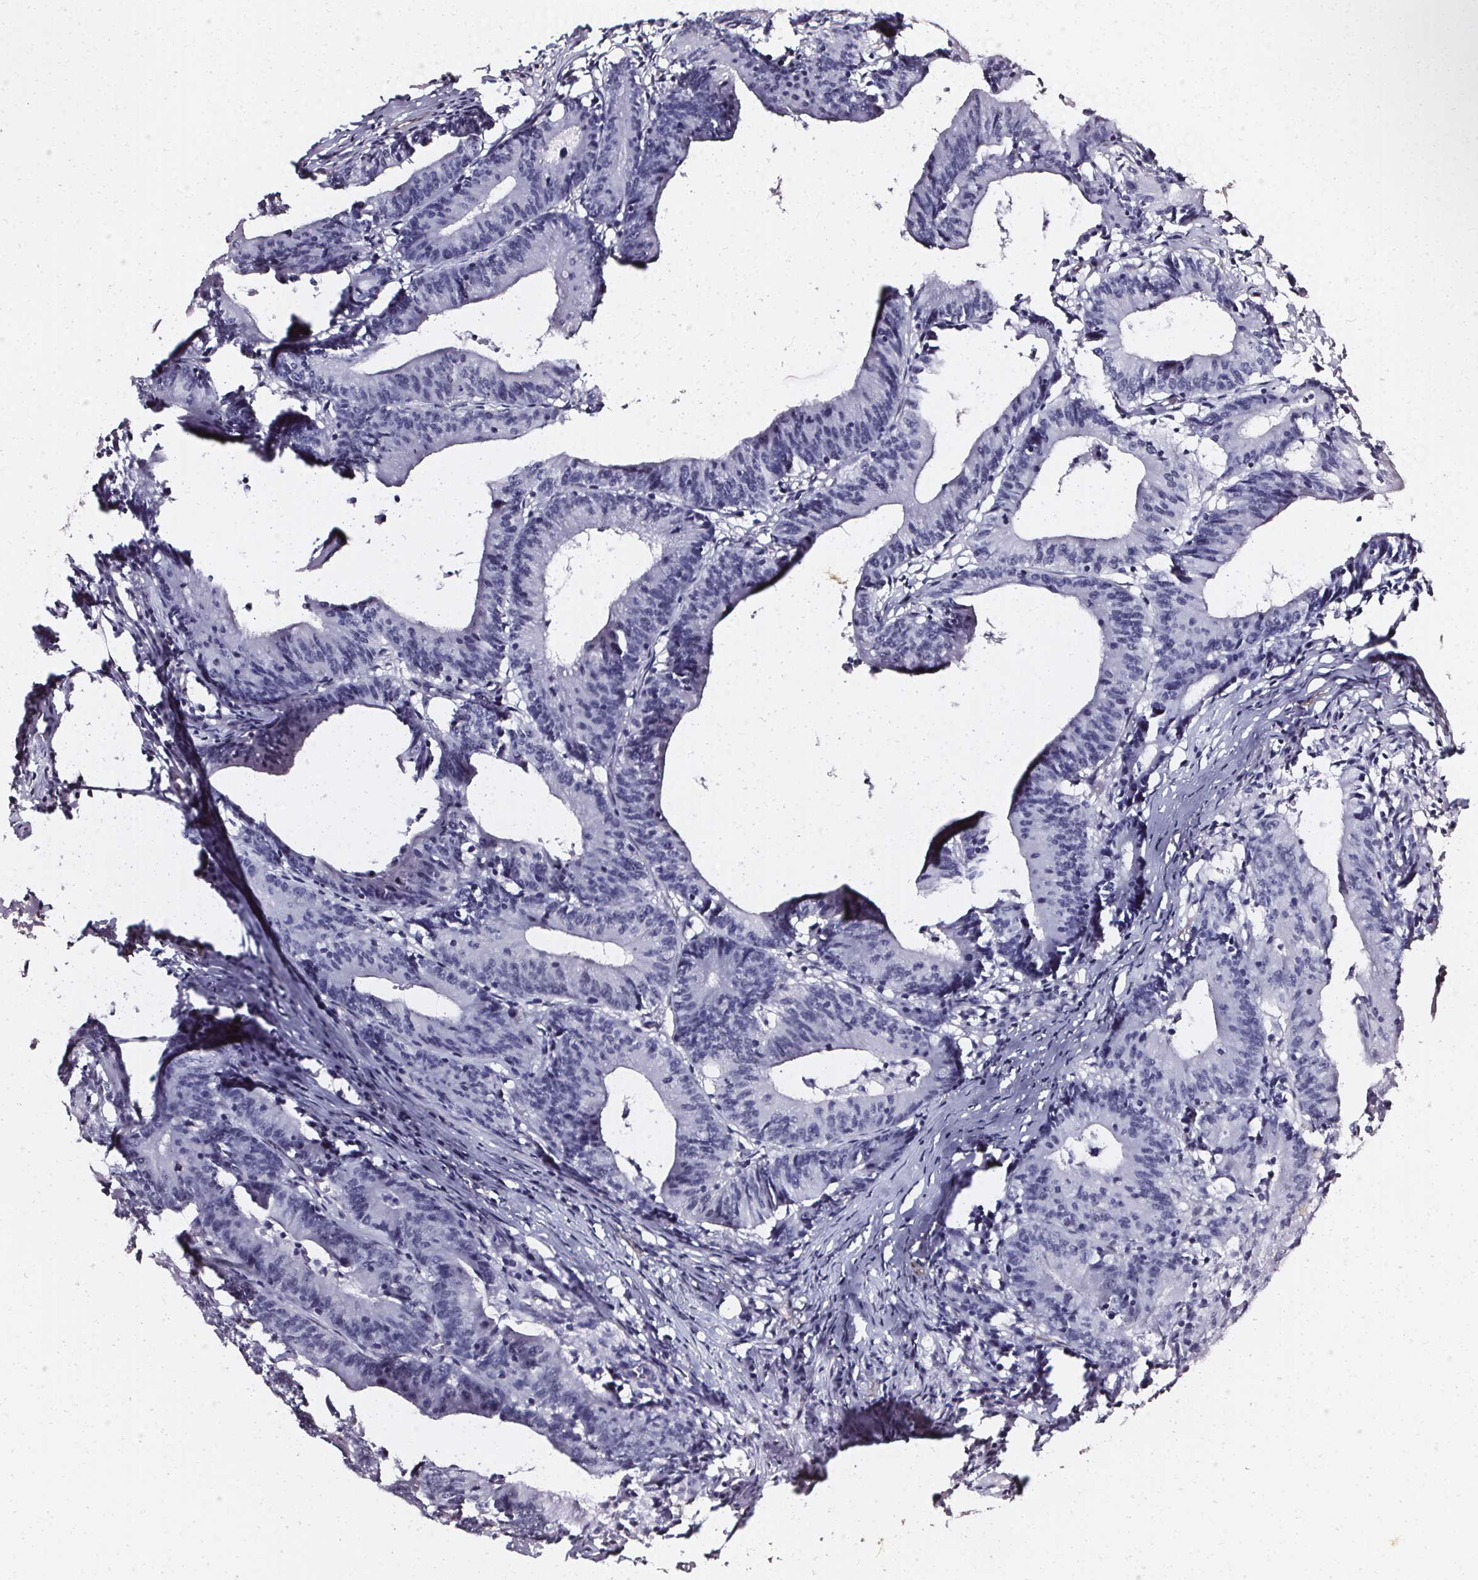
{"staining": {"intensity": "negative", "quantity": "none", "location": "none"}, "tissue": "colorectal cancer", "cell_type": "Tumor cells", "image_type": "cancer", "snomed": [{"axis": "morphology", "description": "Adenocarcinoma, NOS"}, {"axis": "topography", "description": "Colon"}], "caption": "The image shows no significant staining in tumor cells of colorectal adenocarcinoma.", "gene": "GP6", "patient": {"sex": "female", "age": 78}}